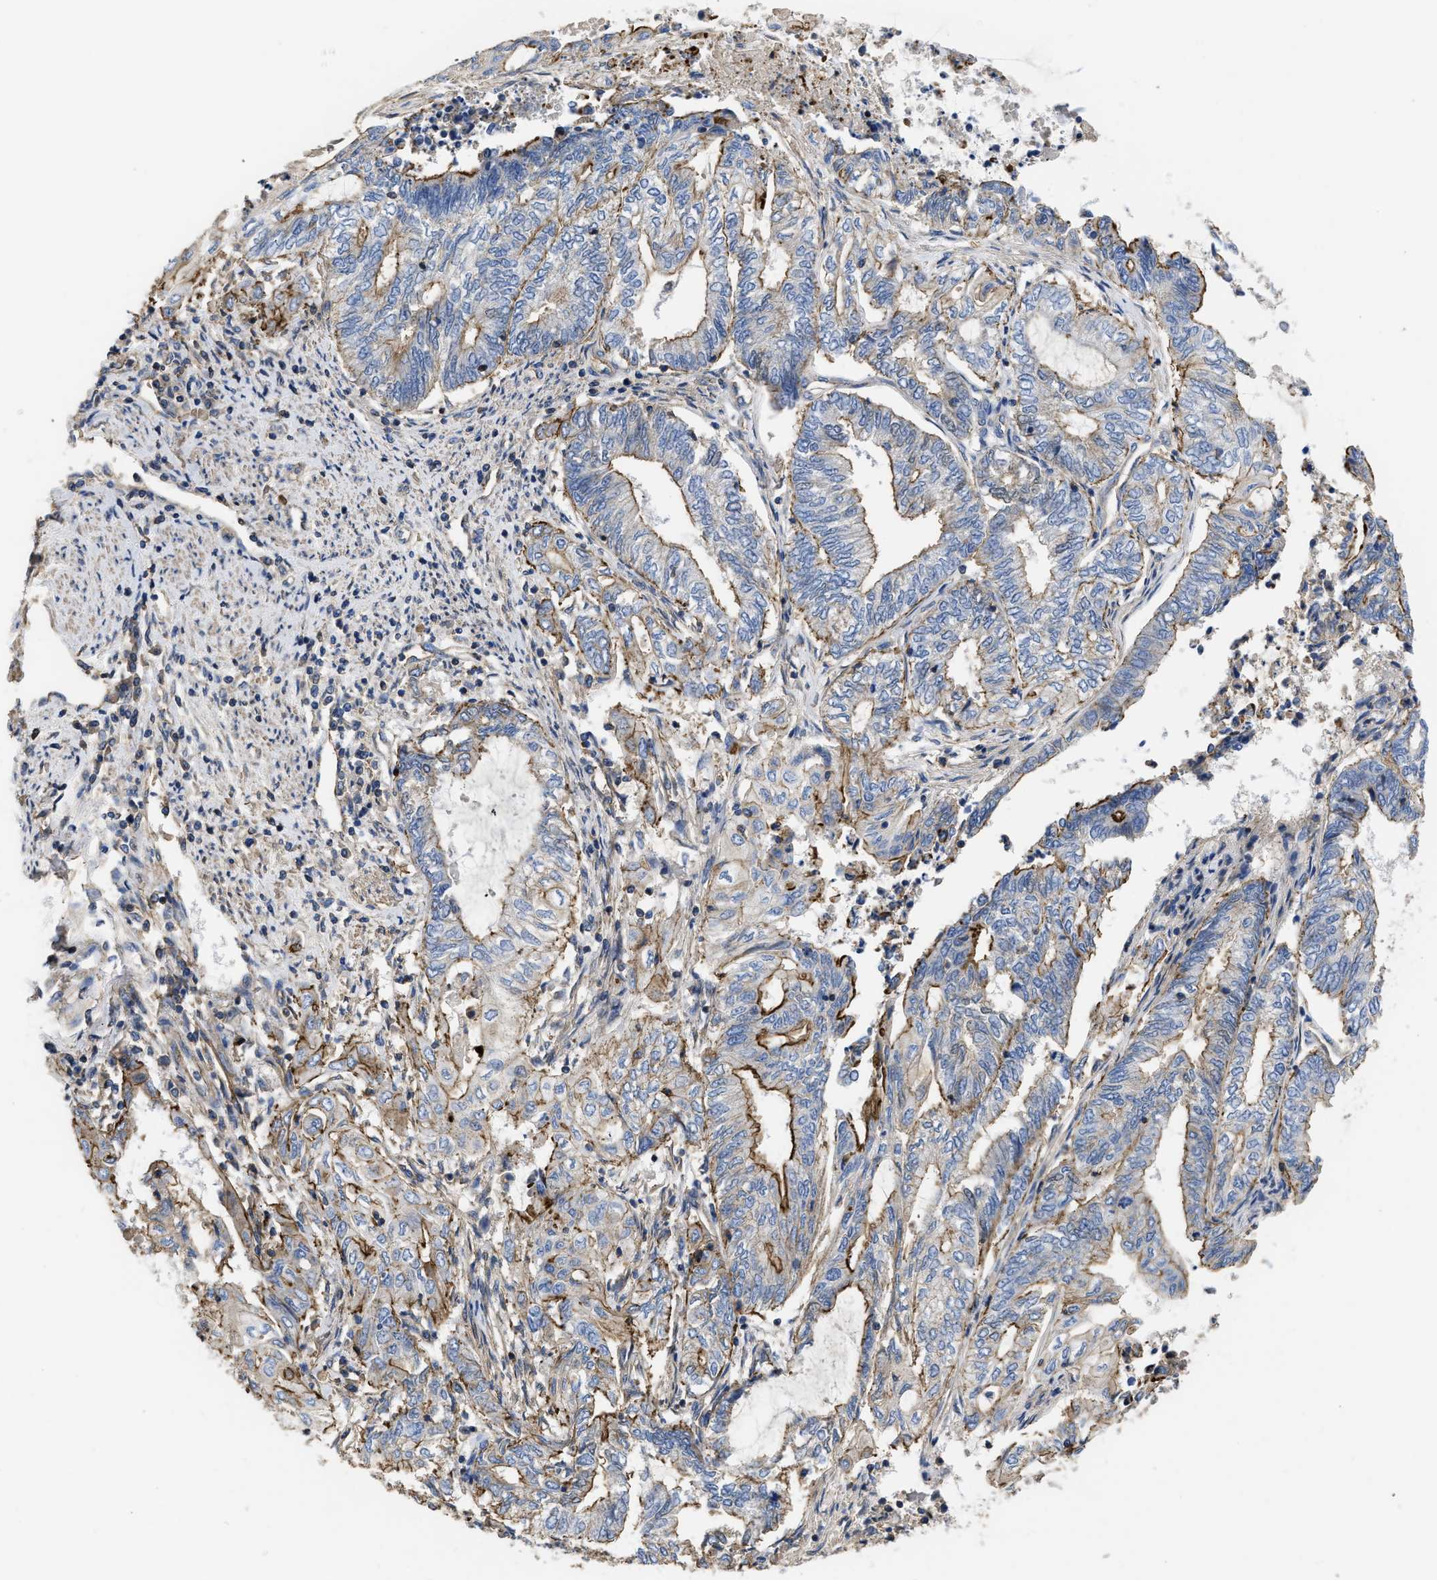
{"staining": {"intensity": "moderate", "quantity": "<25%", "location": "cytoplasmic/membranous"}, "tissue": "endometrial cancer", "cell_type": "Tumor cells", "image_type": "cancer", "snomed": [{"axis": "morphology", "description": "Adenocarcinoma, NOS"}, {"axis": "topography", "description": "Uterus"}, {"axis": "topography", "description": "Endometrium"}], "caption": "Moderate cytoplasmic/membranous expression for a protein is identified in approximately <25% of tumor cells of adenocarcinoma (endometrial) using immunohistochemistry (IHC).", "gene": "USP4", "patient": {"sex": "female", "age": 70}}